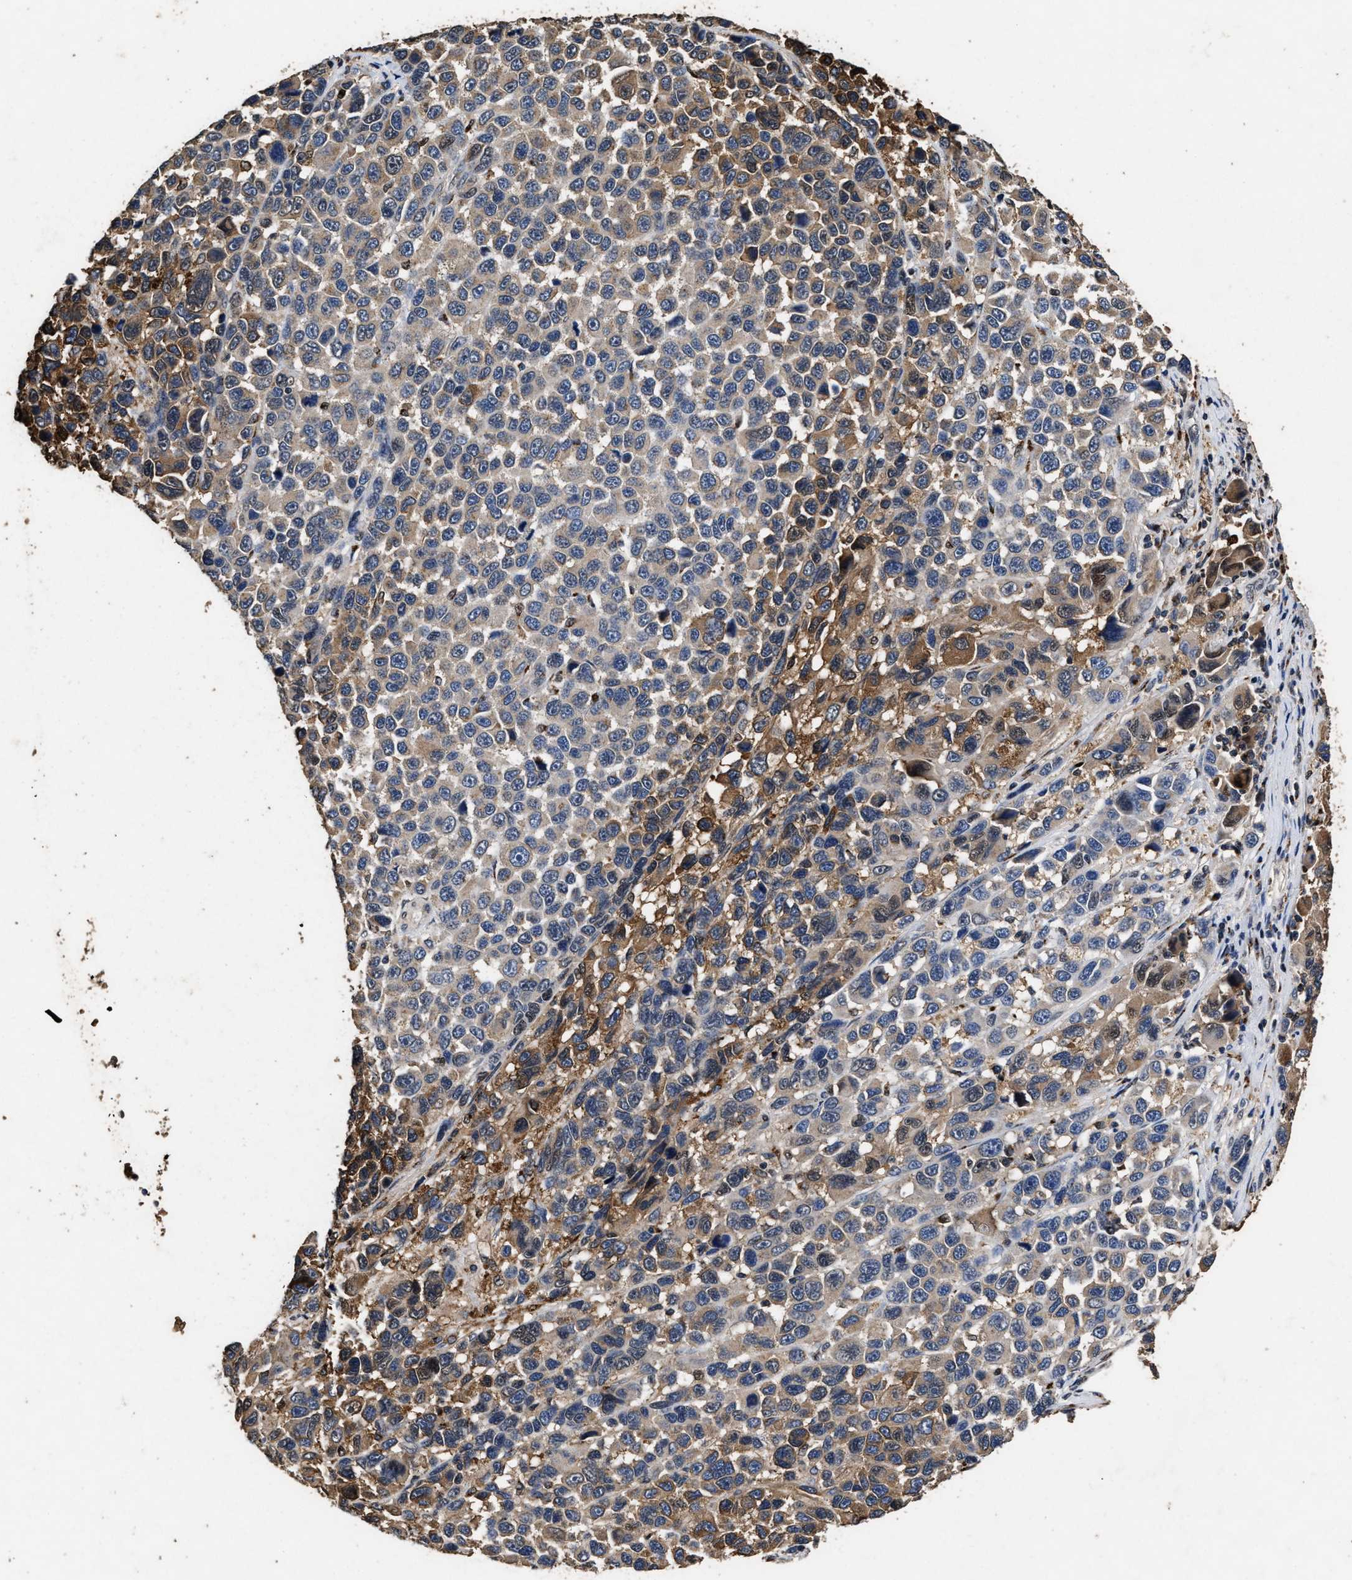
{"staining": {"intensity": "moderate", "quantity": "25%-75%", "location": "cytoplasmic/membranous"}, "tissue": "melanoma", "cell_type": "Tumor cells", "image_type": "cancer", "snomed": [{"axis": "morphology", "description": "Malignant melanoma, NOS"}, {"axis": "topography", "description": "Skin"}], "caption": "Malignant melanoma tissue reveals moderate cytoplasmic/membranous positivity in approximately 25%-75% of tumor cells Using DAB (3,3'-diaminobenzidine) (brown) and hematoxylin (blue) stains, captured at high magnification using brightfield microscopy.", "gene": "TPST2", "patient": {"sex": "male", "age": 53}}